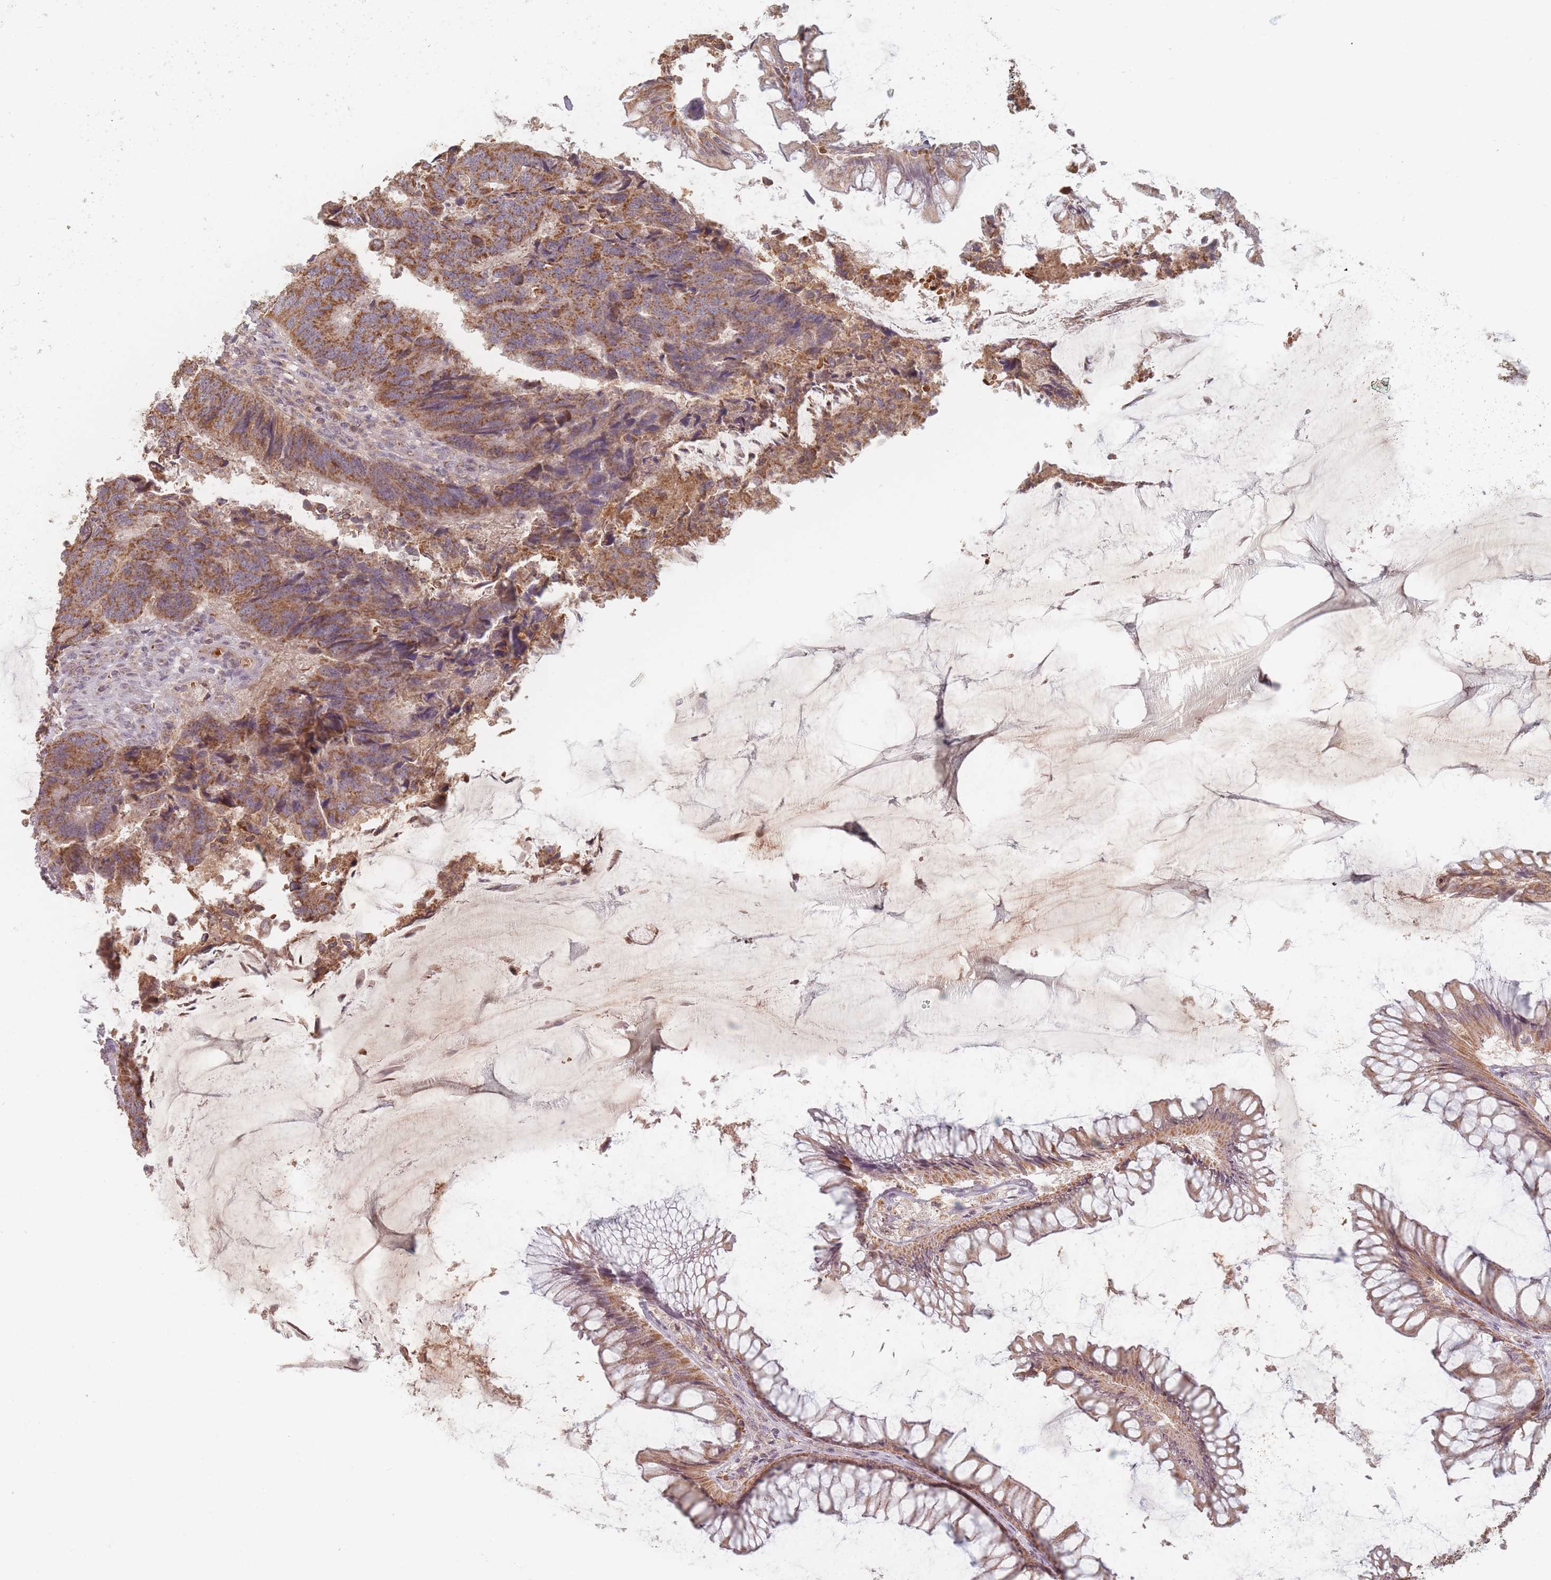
{"staining": {"intensity": "strong", "quantity": ">75%", "location": "cytoplasmic/membranous"}, "tissue": "colorectal cancer", "cell_type": "Tumor cells", "image_type": "cancer", "snomed": [{"axis": "morphology", "description": "Adenocarcinoma, NOS"}, {"axis": "topography", "description": "Colon"}], "caption": "Protein staining by immunohistochemistry (IHC) exhibits strong cytoplasmic/membranous positivity in approximately >75% of tumor cells in colorectal adenocarcinoma.", "gene": "OR2M4", "patient": {"sex": "female", "age": 67}}